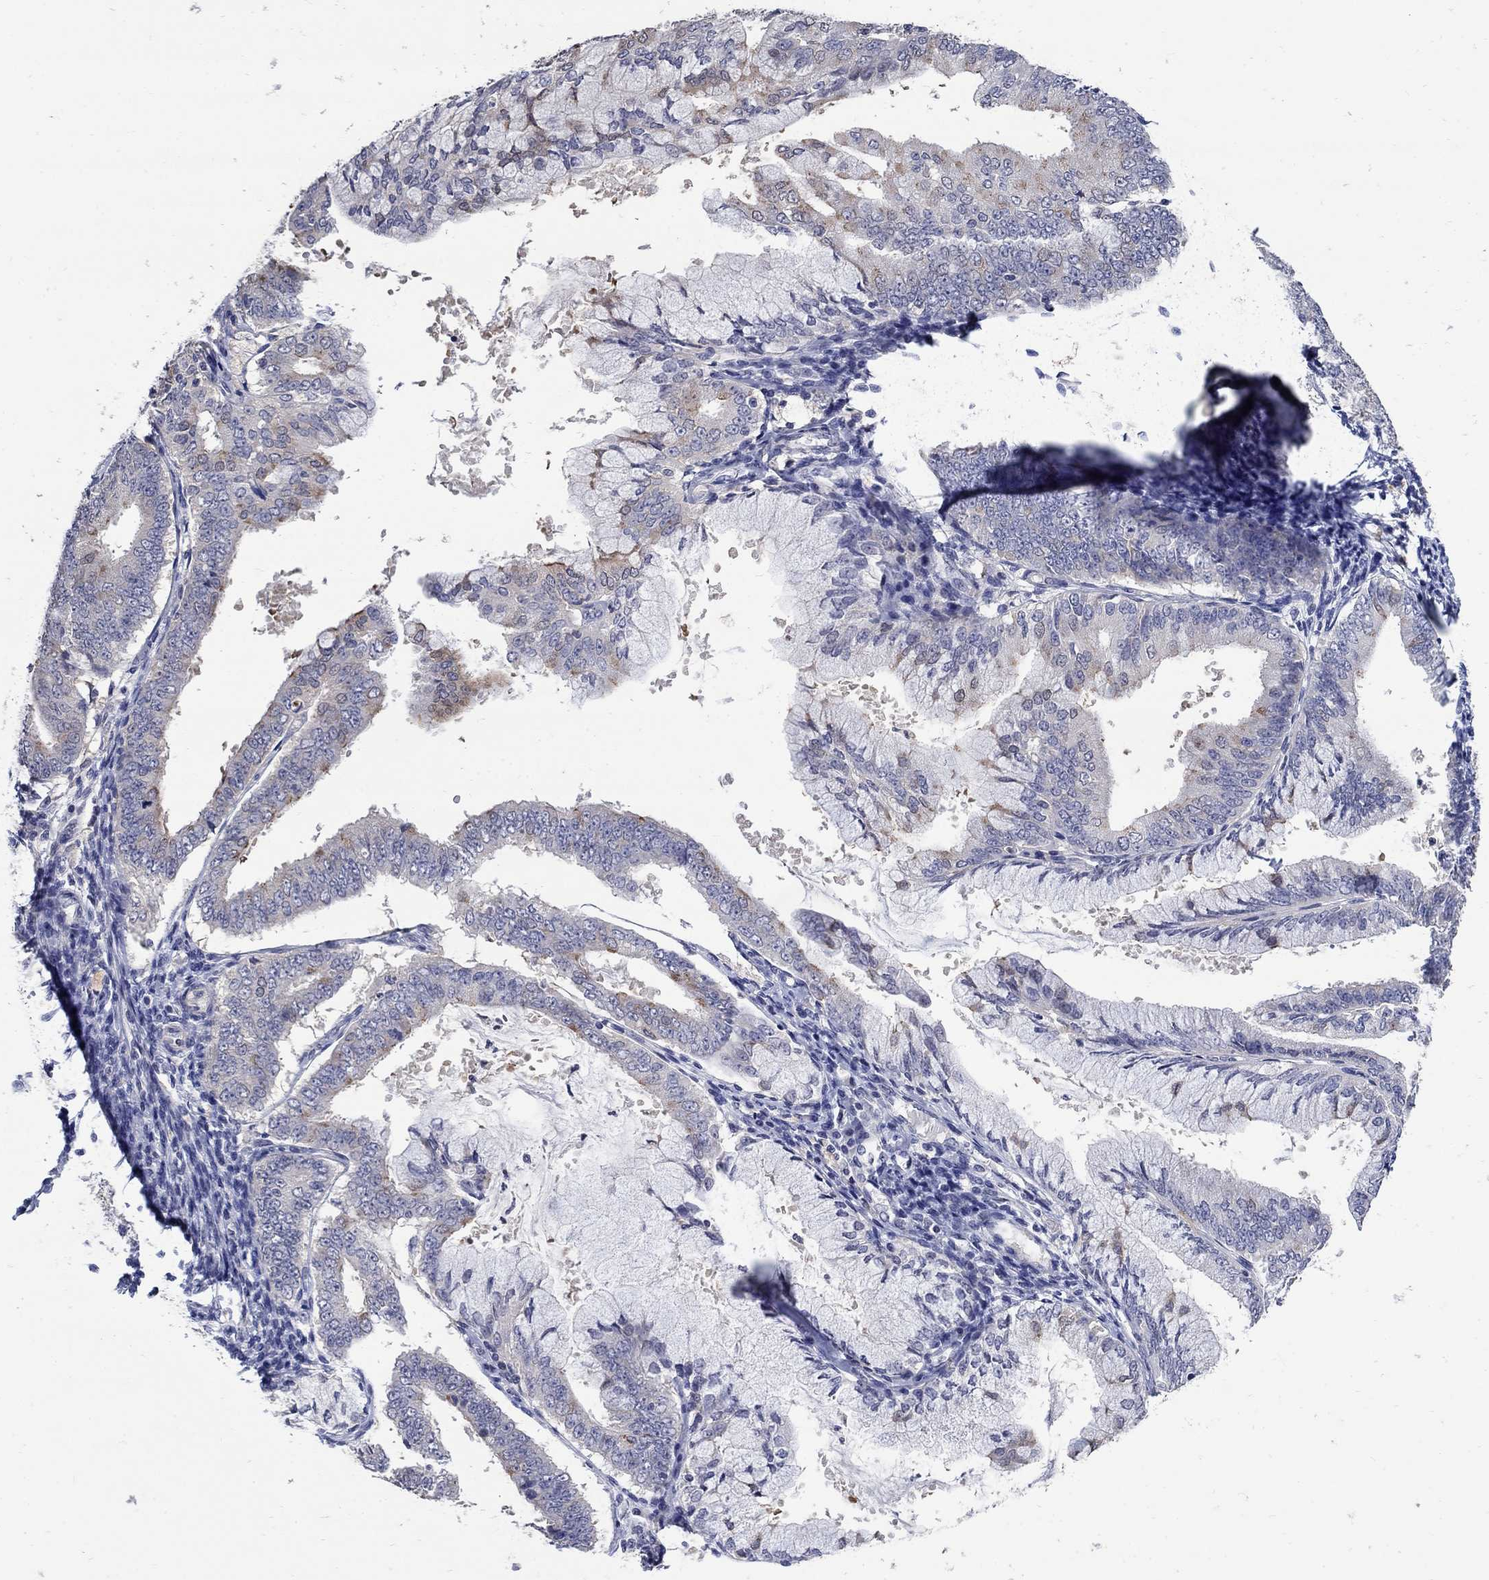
{"staining": {"intensity": "moderate", "quantity": "<25%", "location": "cytoplasmic/membranous"}, "tissue": "endometrial cancer", "cell_type": "Tumor cells", "image_type": "cancer", "snomed": [{"axis": "morphology", "description": "Adenocarcinoma, NOS"}, {"axis": "topography", "description": "Endometrium"}], "caption": "Tumor cells show moderate cytoplasmic/membranous positivity in about <25% of cells in endometrial cancer.", "gene": "CETN1", "patient": {"sex": "female", "age": 63}}